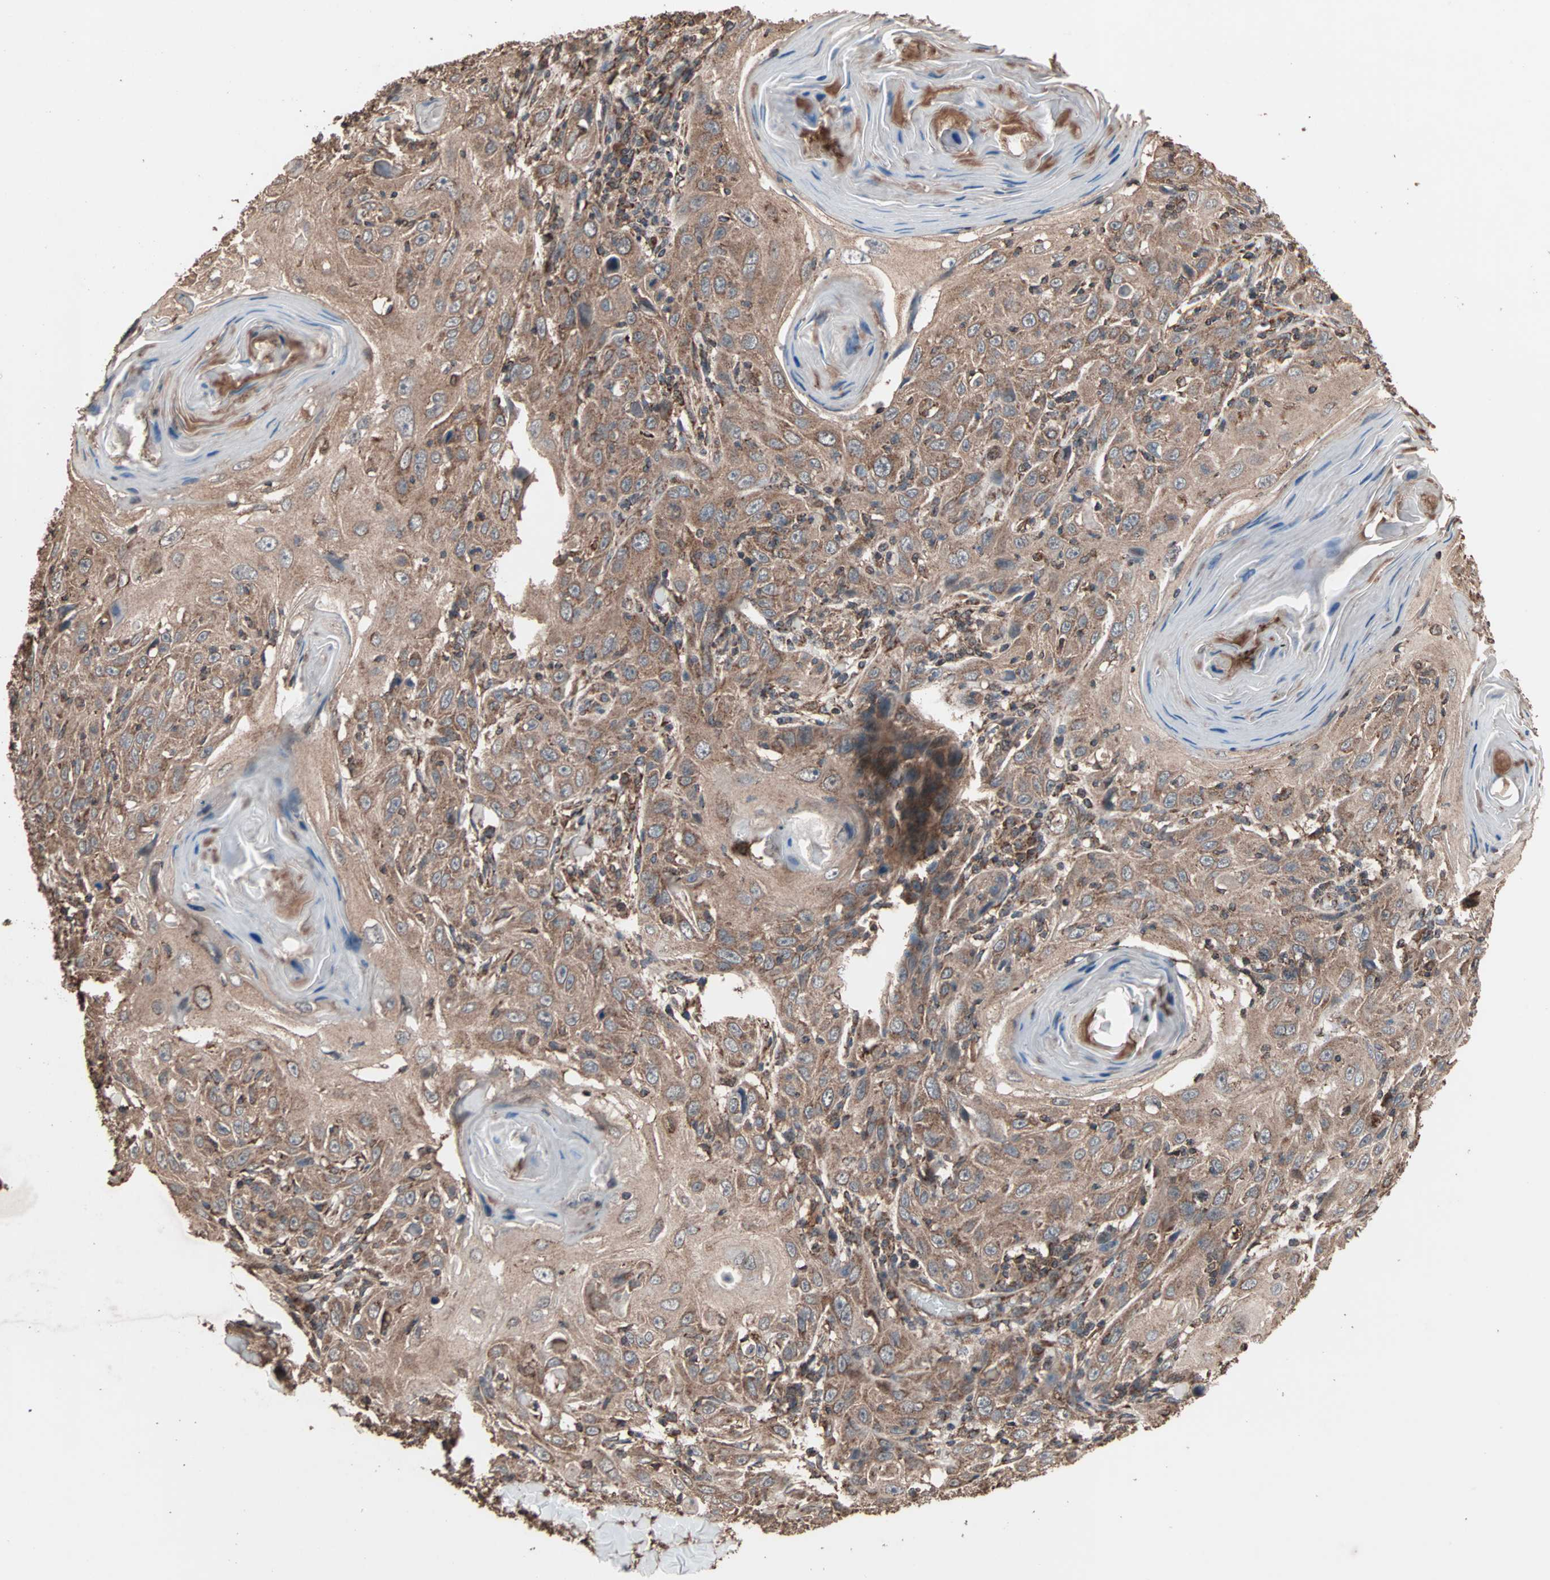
{"staining": {"intensity": "moderate", "quantity": ">75%", "location": "cytoplasmic/membranous"}, "tissue": "skin cancer", "cell_type": "Tumor cells", "image_type": "cancer", "snomed": [{"axis": "morphology", "description": "Squamous cell carcinoma, NOS"}, {"axis": "topography", "description": "Skin"}], "caption": "Protein staining reveals moderate cytoplasmic/membranous expression in approximately >75% of tumor cells in skin cancer.", "gene": "MRPL2", "patient": {"sex": "female", "age": 88}}